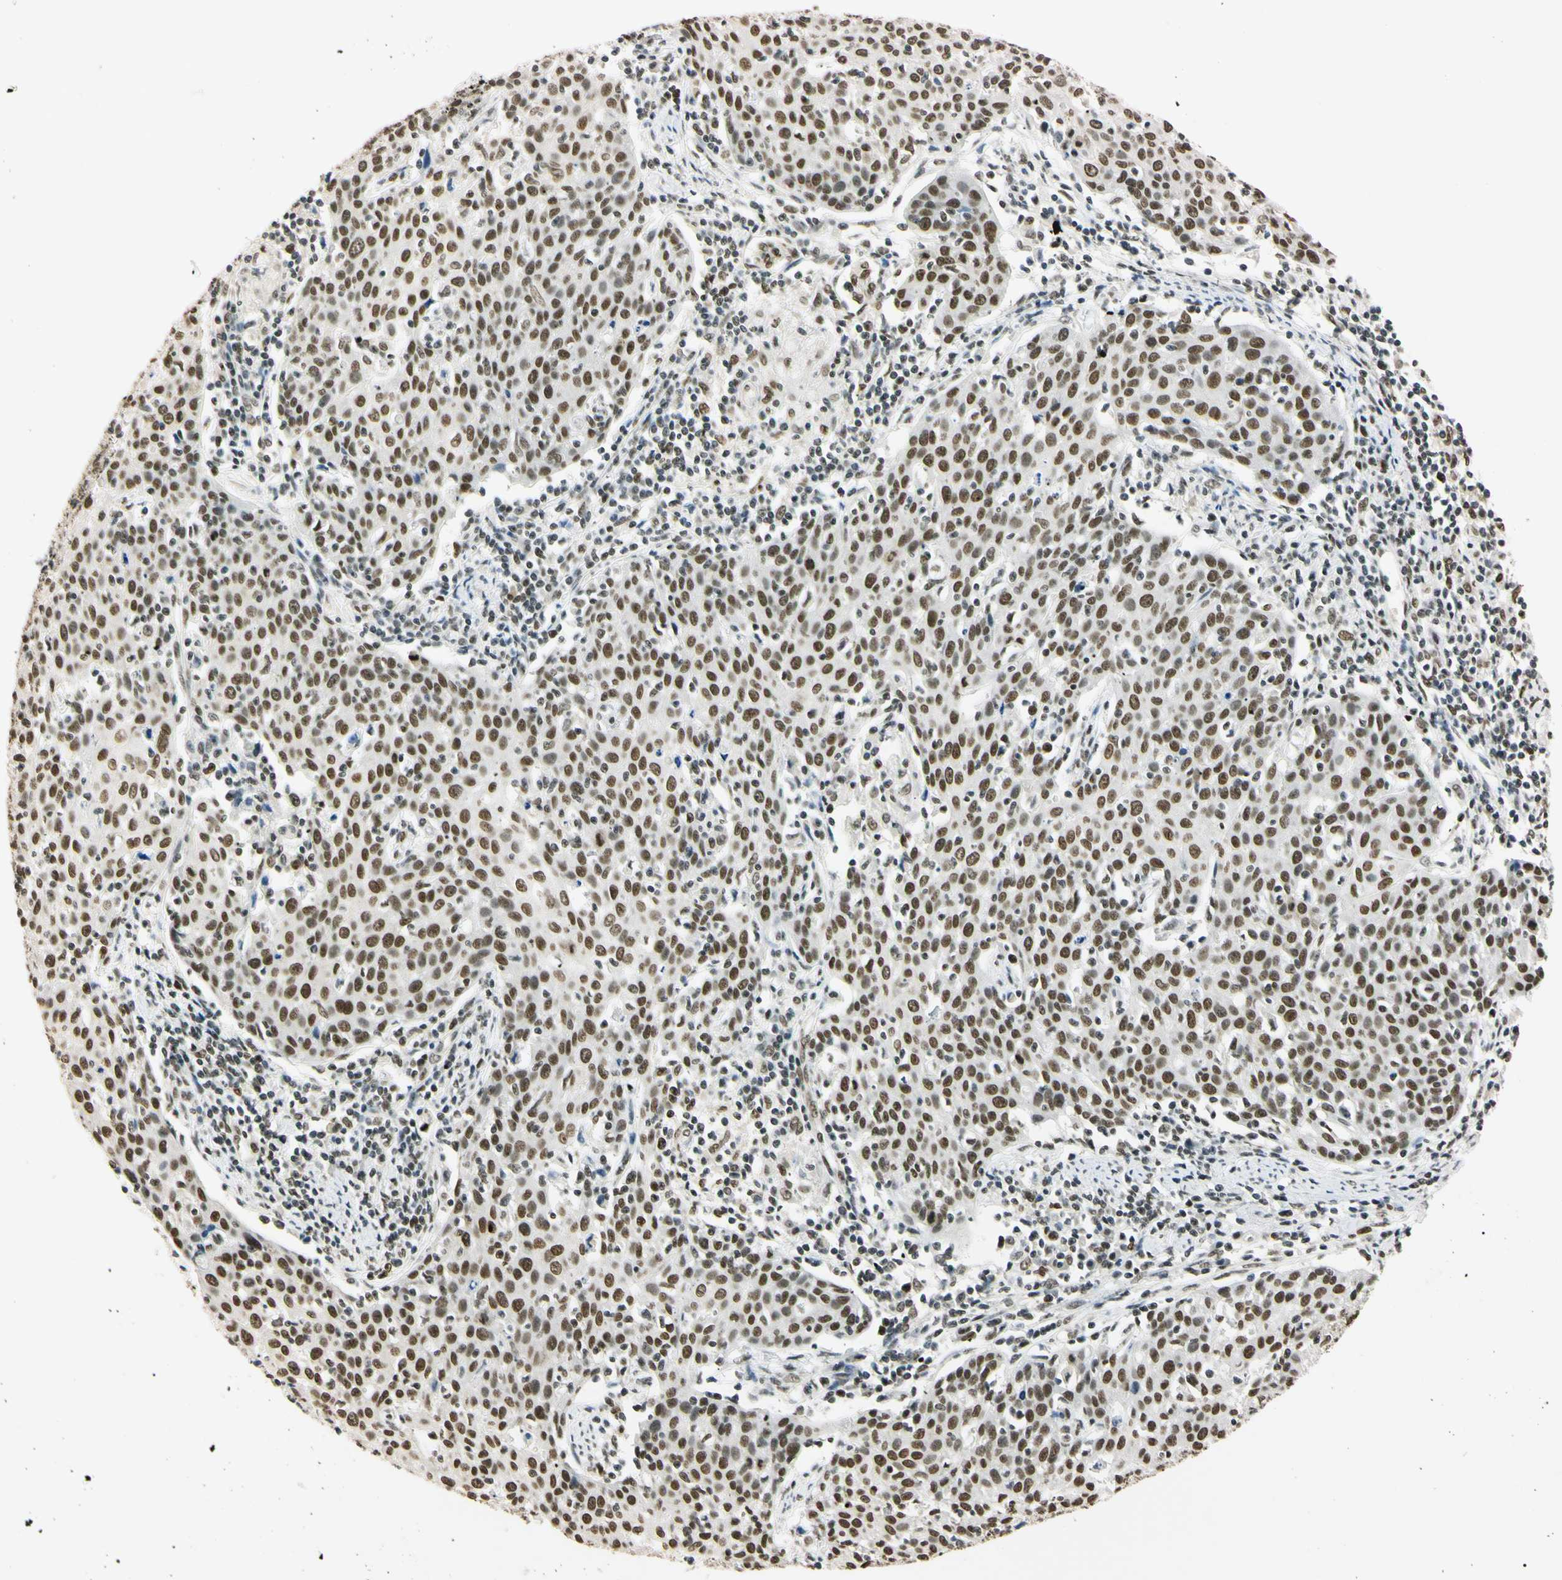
{"staining": {"intensity": "strong", "quantity": ">75%", "location": "nuclear"}, "tissue": "cervical cancer", "cell_type": "Tumor cells", "image_type": "cancer", "snomed": [{"axis": "morphology", "description": "Squamous cell carcinoma, NOS"}, {"axis": "topography", "description": "Cervix"}], "caption": "Protein expression analysis of cervical cancer (squamous cell carcinoma) displays strong nuclear staining in about >75% of tumor cells.", "gene": "SMARCA5", "patient": {"sex": "female", "age": 38}}